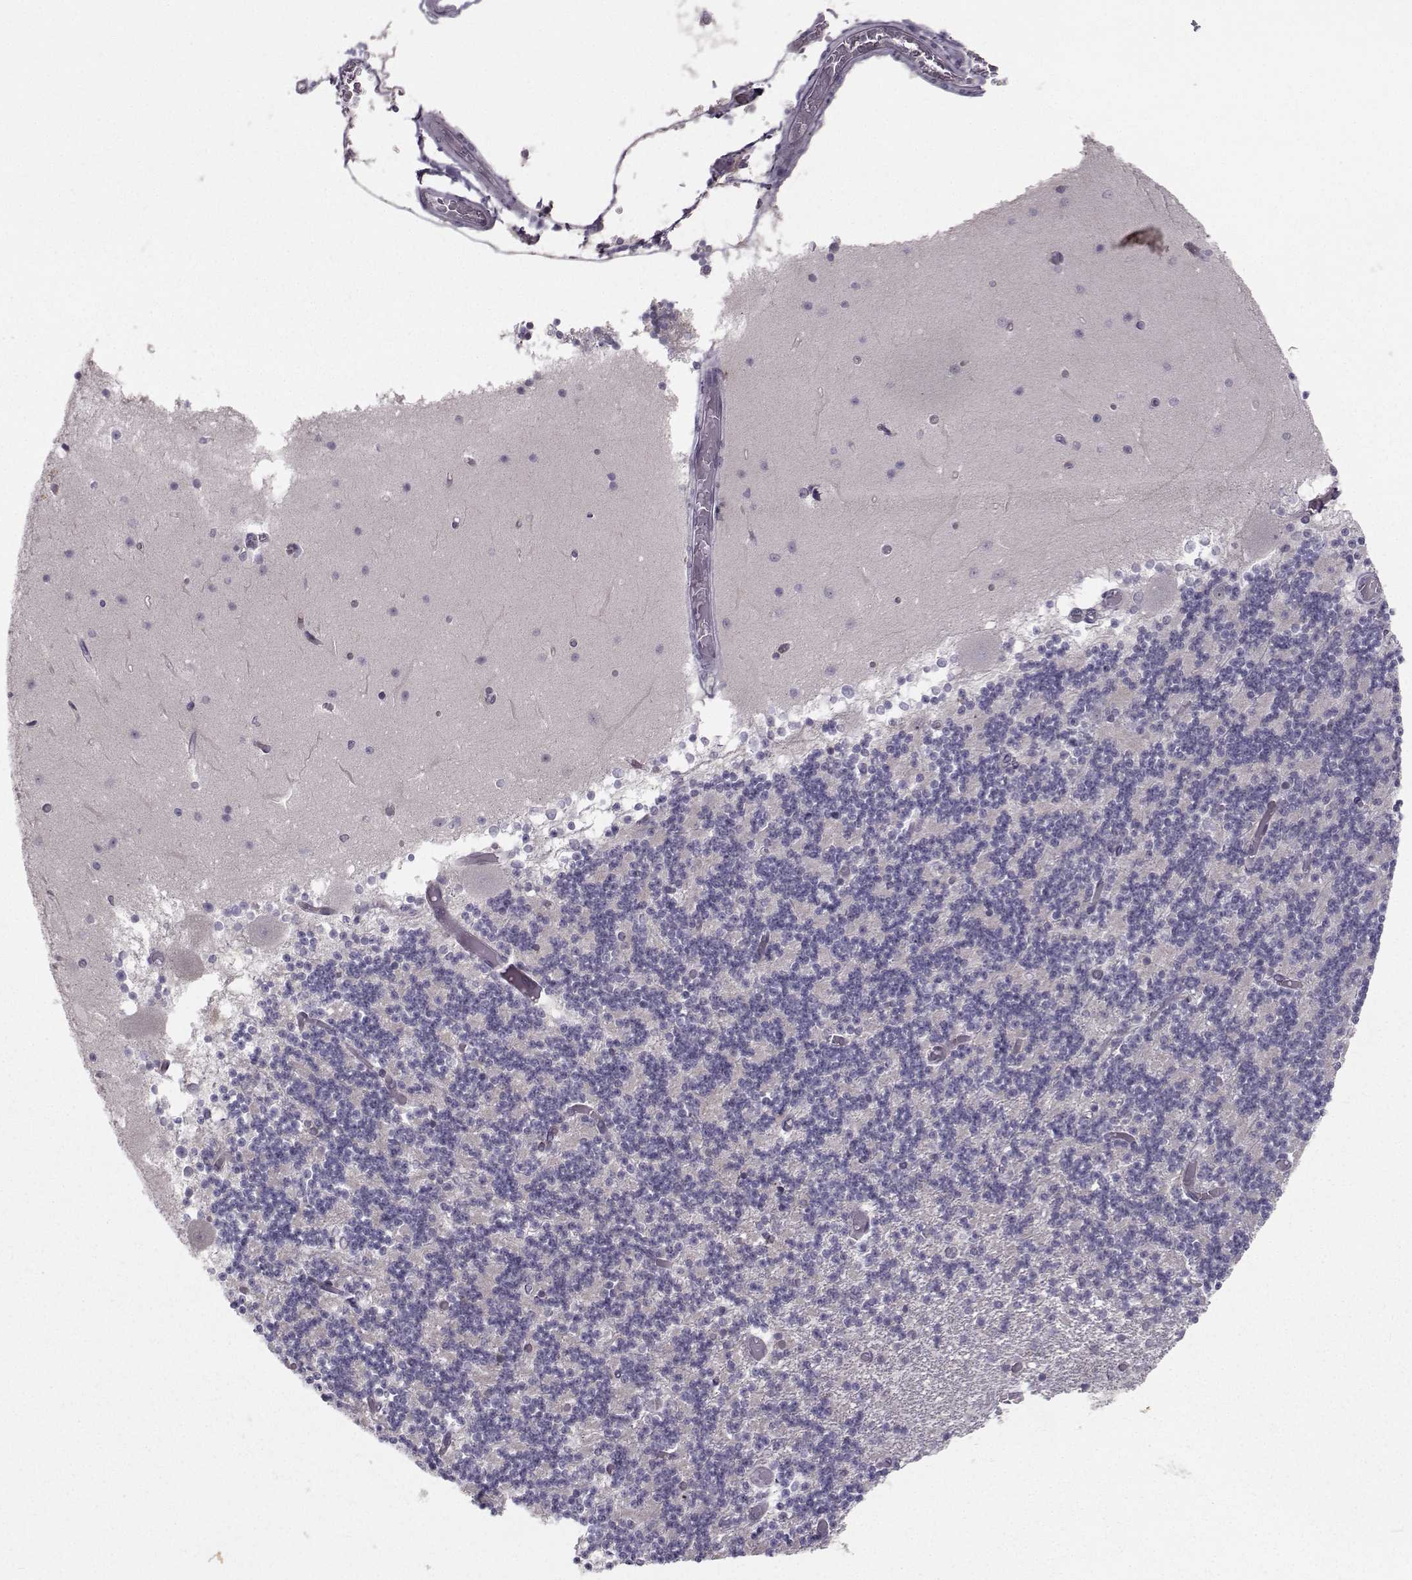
{"staining": {"intensity": "negative", "quantity": "none", "location": "none"}, "tissue": "cerebellum", "cell_type": "Cells in granular layer", "image_type": "normal", "snomed": [{"axis": "morphology", "description": "Normal tissue, NOS"}, {"axis": "topography", "description": "Cerebellum"}], "caption": "Protein analysis of benign cerebellum reveals no significant staining in cells in granular layer. (DAB IHC visualized using brightfield microscopy, high magnification).", "gene": "LRP8", "patient": {"sex": "female", "age": 28}}